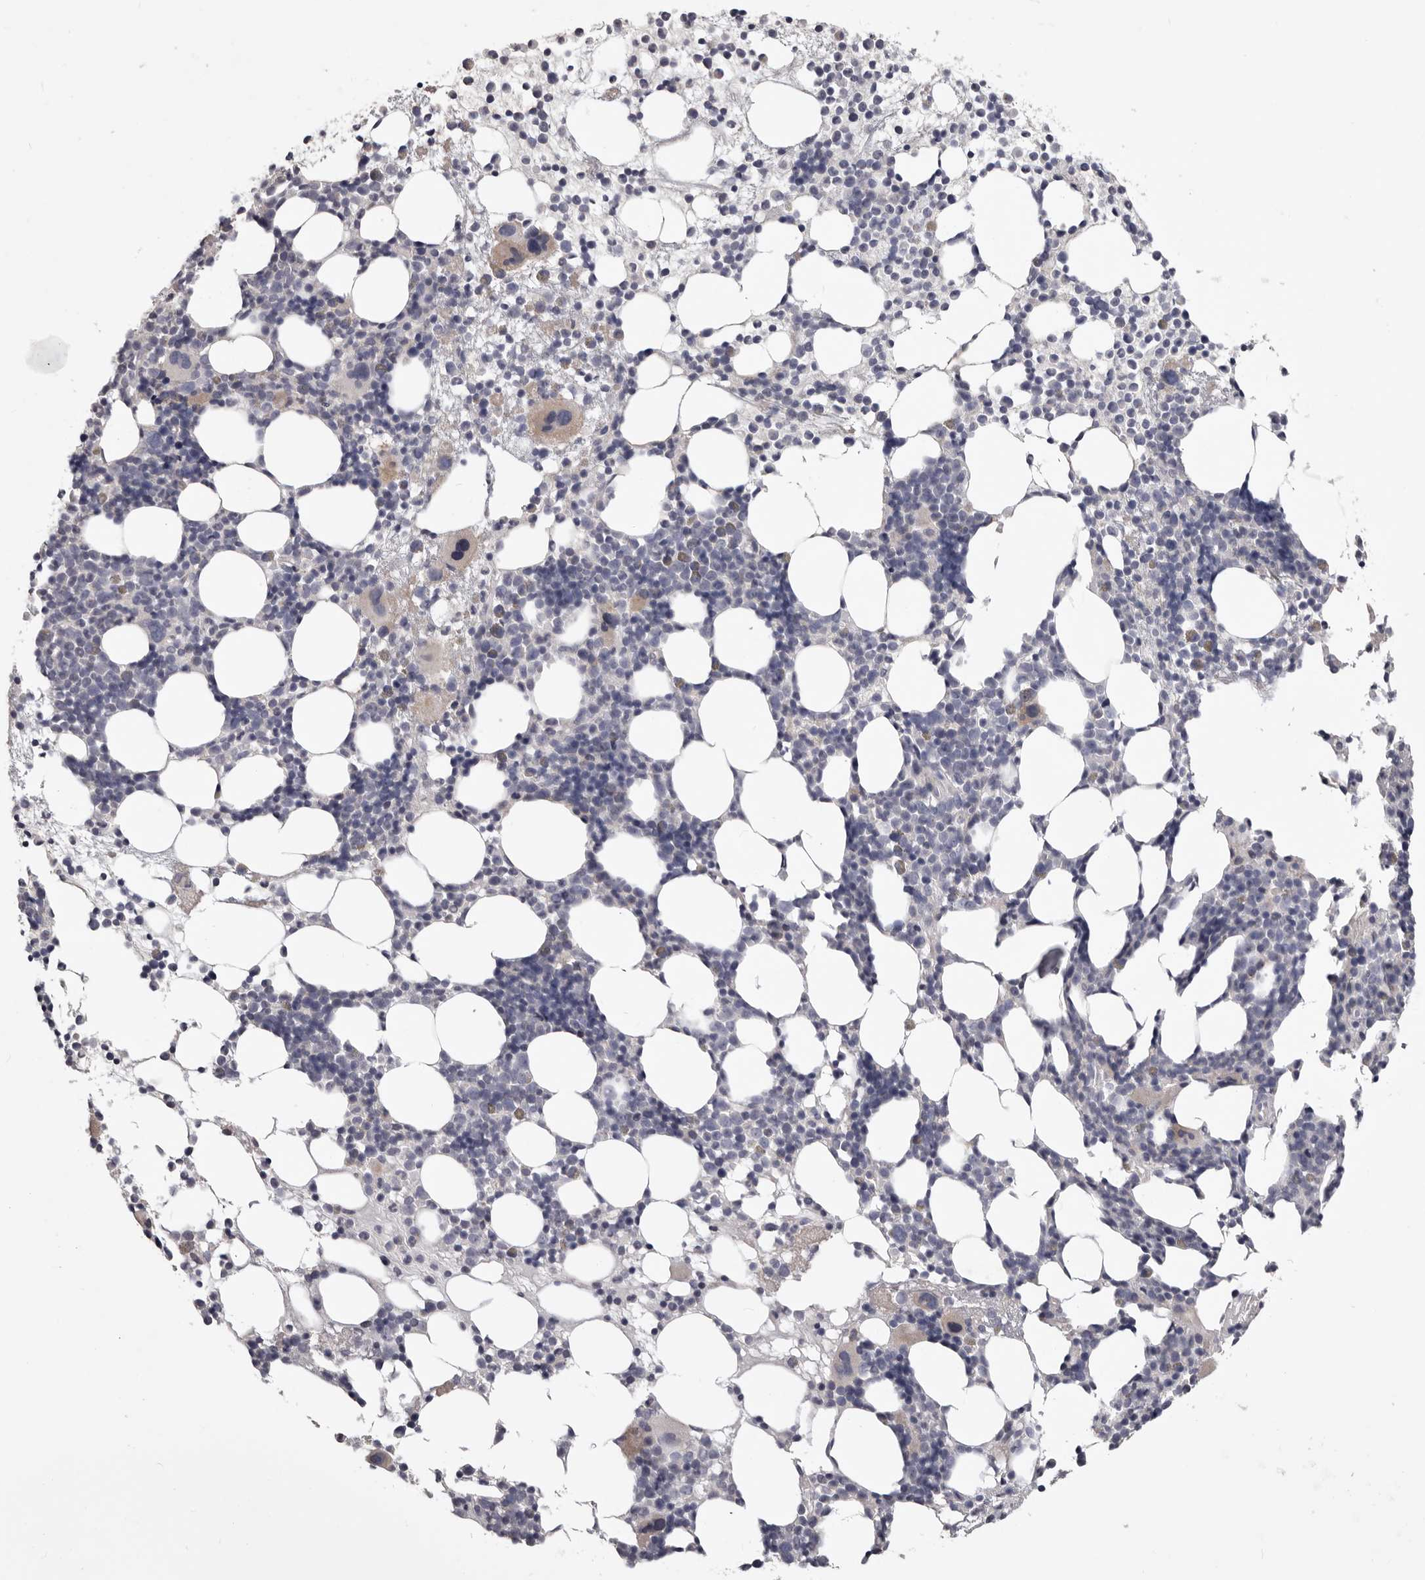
{"staining": {"intensity": "weak", "quantity": "<25%", "location": "cytoplasmic/membranous"}, "tissue": "bone marrow", "cell_type": "Hematopoietic cells", "image_type": "normal", "snomed": [{"axis": "morphology", "description": "Normal tissue, NOS"}, {"axis": "topography", "description": "Bone marrow"}], "caption": "IHC photomicrograph of normal bone marrow stained for a protein (brown), which demonstrates no staining in hematopoietic cells. (Immunohistochemistry, brightfield microscopy, high magnification).", "gene": "LPAR6", "patient": {"sex": "female", "age": 57}}